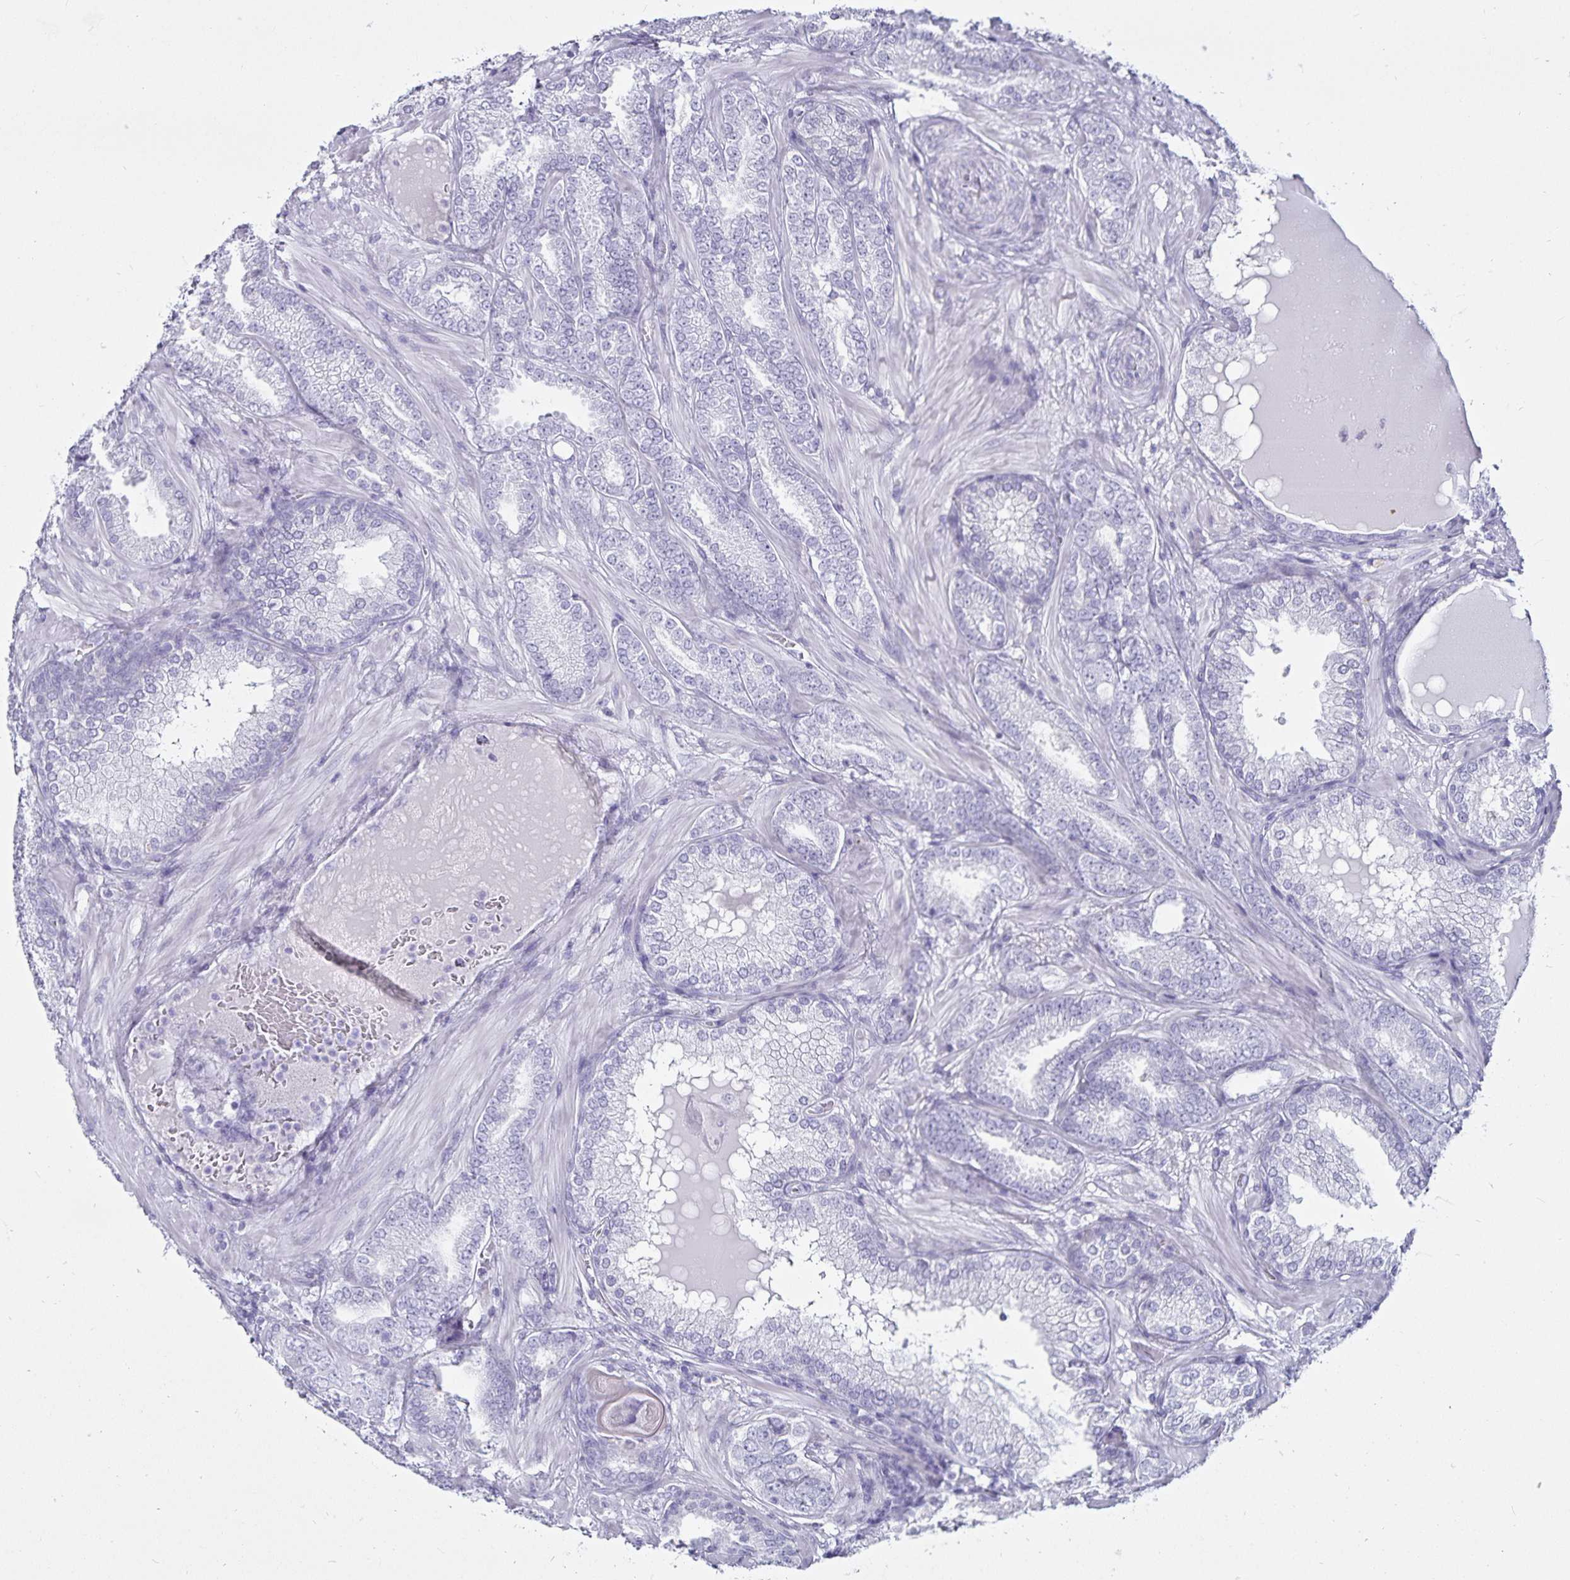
{"staining": {"intensity": "negative", "quantity": "none", "location": "none"}, "tissue": "prostate cancer", "cell_type": "Tumor cells", "image_type": "cancer", "snomed": [{"axis": "morphology", "description": "Adenocarcinoma, High grade"}, {"axis": "topography", "description": "Prostate"}], "caption": "A histopathology image of human prostate adenocarcinoma (high-grade) is negative for staining in tumor cells.", "gene": "DEFA6", "patient": {"sex": "male", "age": 60}}